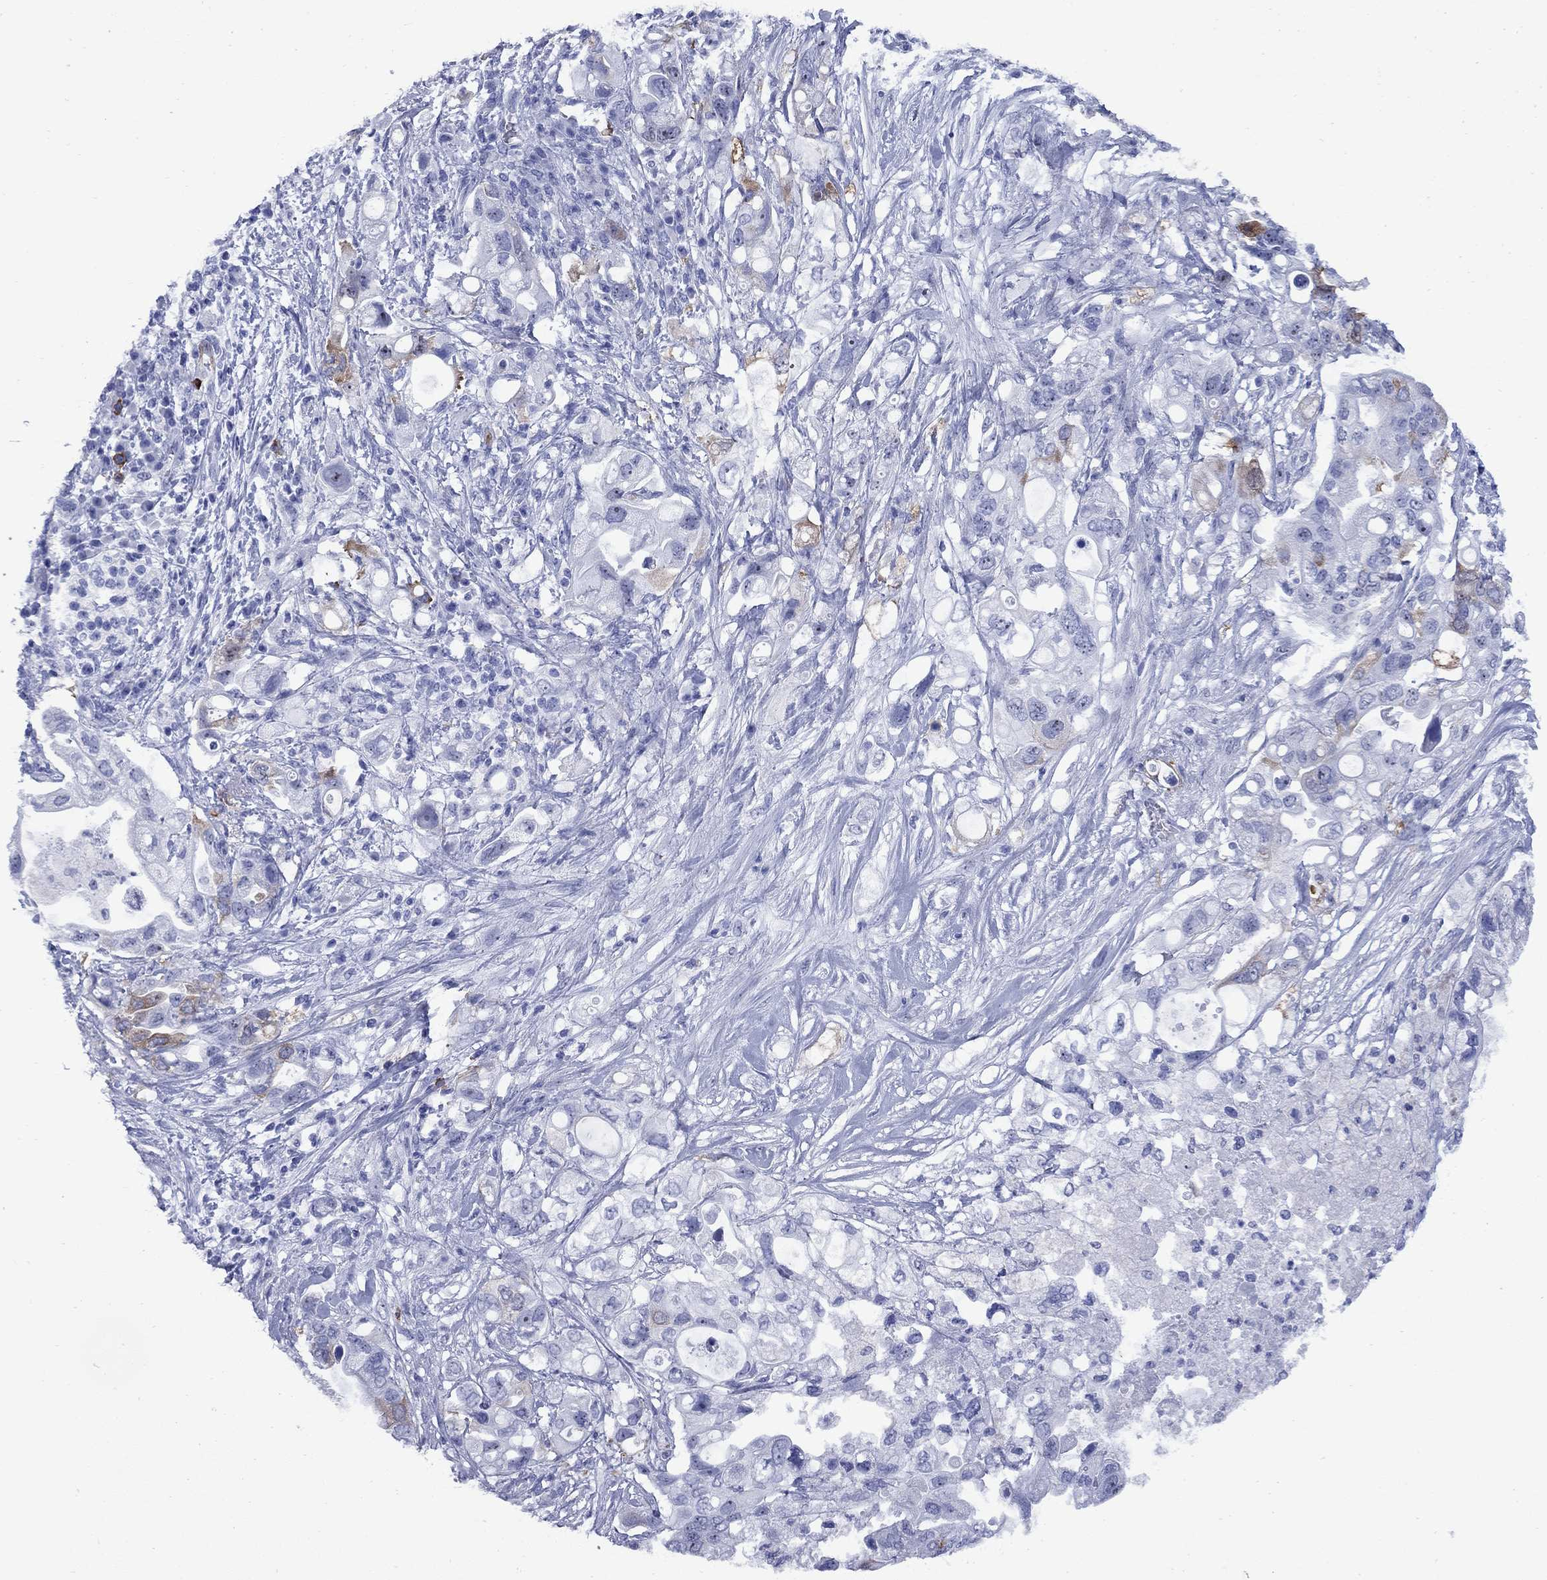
{"staining": {"intensity": "strong", "quantity": "<25%", "location": "cytoplasmic/membranous"}, "tissue": "pancreatic cancer", "cell_type": "Tumor cells", "image_type": "cancer", "snomed": [{"axis": "morphology", "description": "Adenocarcinoma, NOS"}, {"axis": "topography", "description": "Pancreas"}], "caption": "Pancreatic adenocarcinoma was stained to show a protein in brown. There is medium levels of strong cytoplasmic/membranous expression in about <25% of tumor cells.", "gene": "TACC3", "patient": {"sex": "female", "age": 72}}